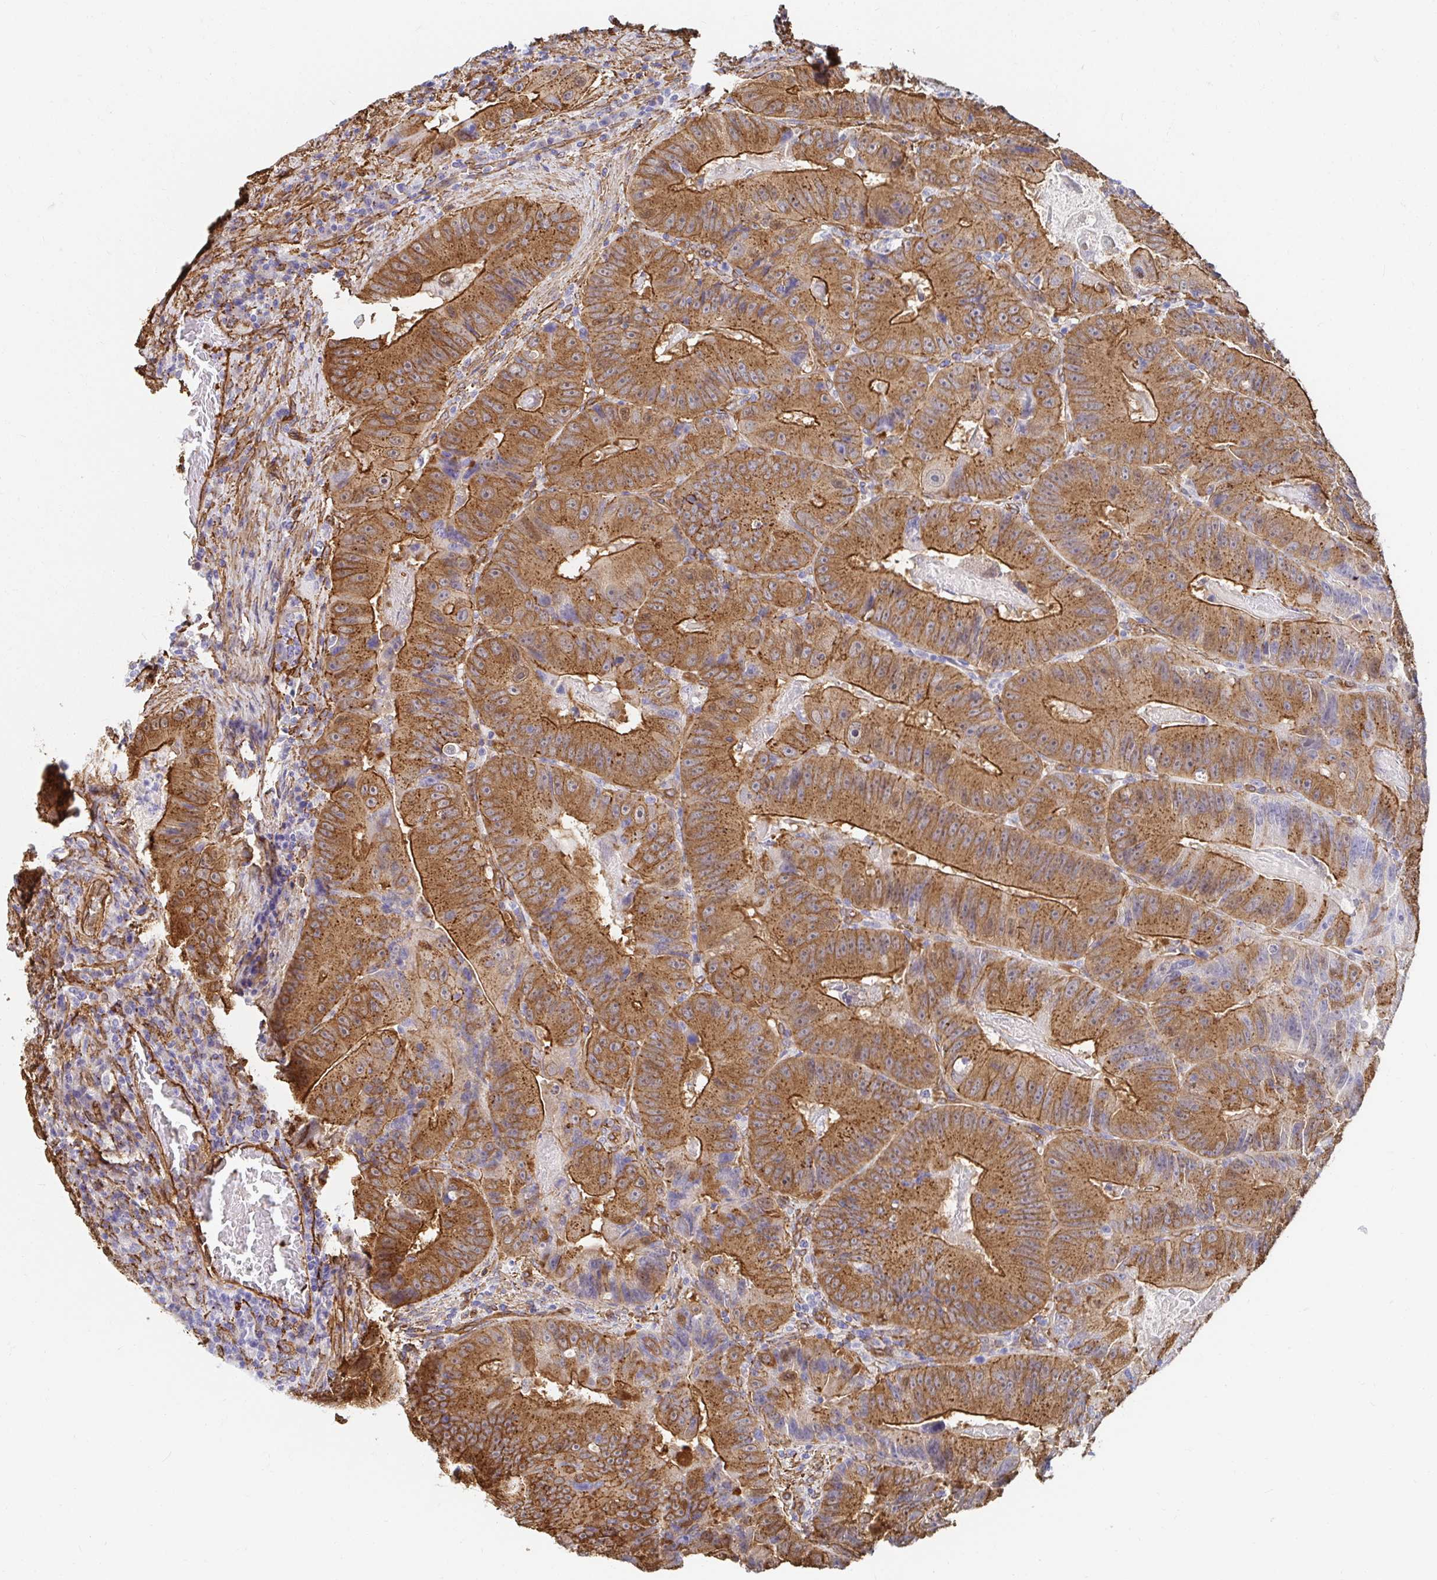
{"staining": {"intensity": "moderate", "quantity": ">75%", "location": "cytoplasmic/membranous"}, "tissue": "colorectal cancer", "cell_type": "Tumor cells", "image_type": "cancer", "snomed": [{"axis": "morphology", "description": "Adenocarcinoma, NOS"}, {"axis": "topography", "description": "Colon"}], "caption": "Immunohistochemistry (IHC) image of neoplastic tissue: human colorectal cancer stained using immunohistochemistry (IHC) reveals medium levels of moderate protein expression localized specifically in the cytoplasmic/membranous of tumor cells, appearing as a cytoplasmic/membranous brown color.", "gene": "CTTN", "patient": {"sex": "female", "age": 86}}